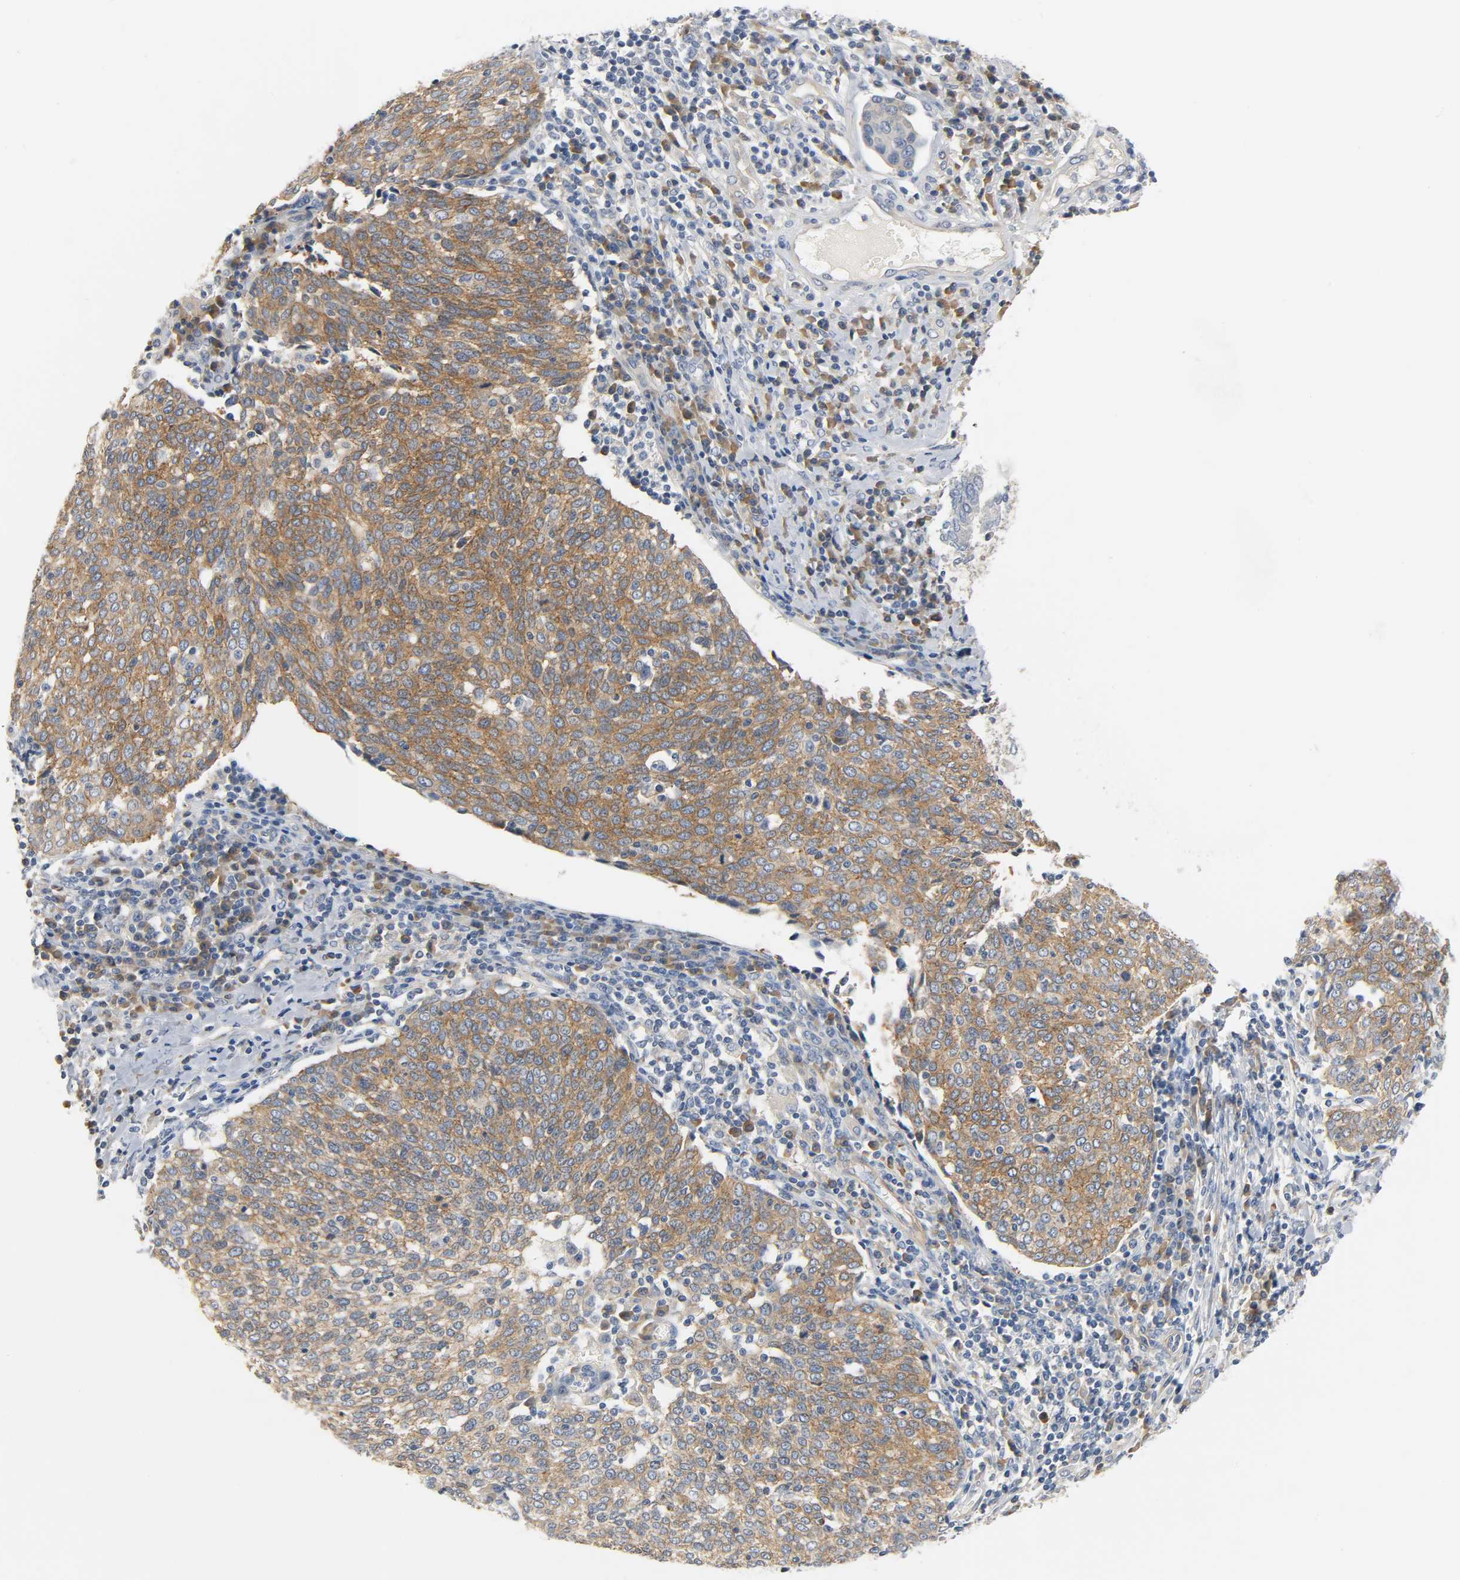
{"staining": {"intensity": "strong", "quantity": ">75%", "location": "cytoplasmic/membranous"}, "tissue": "cervical cancer", "cell_type": "Tumor cells", "image_type": "cancer", "snomed": [{"axis": "morphology", "description": "Squamous cell carcinoma, NOS"}, {"axis": "topography", "description": "Cervix"}], "caption": "Tumor cells demonstrate strong cytoplasmic/membranous staining in approximately >75% of cells in cervical squamous cell carcinoma.", "gene": "ARPC1A", "patient": {"sex": "female", "age": 40}}